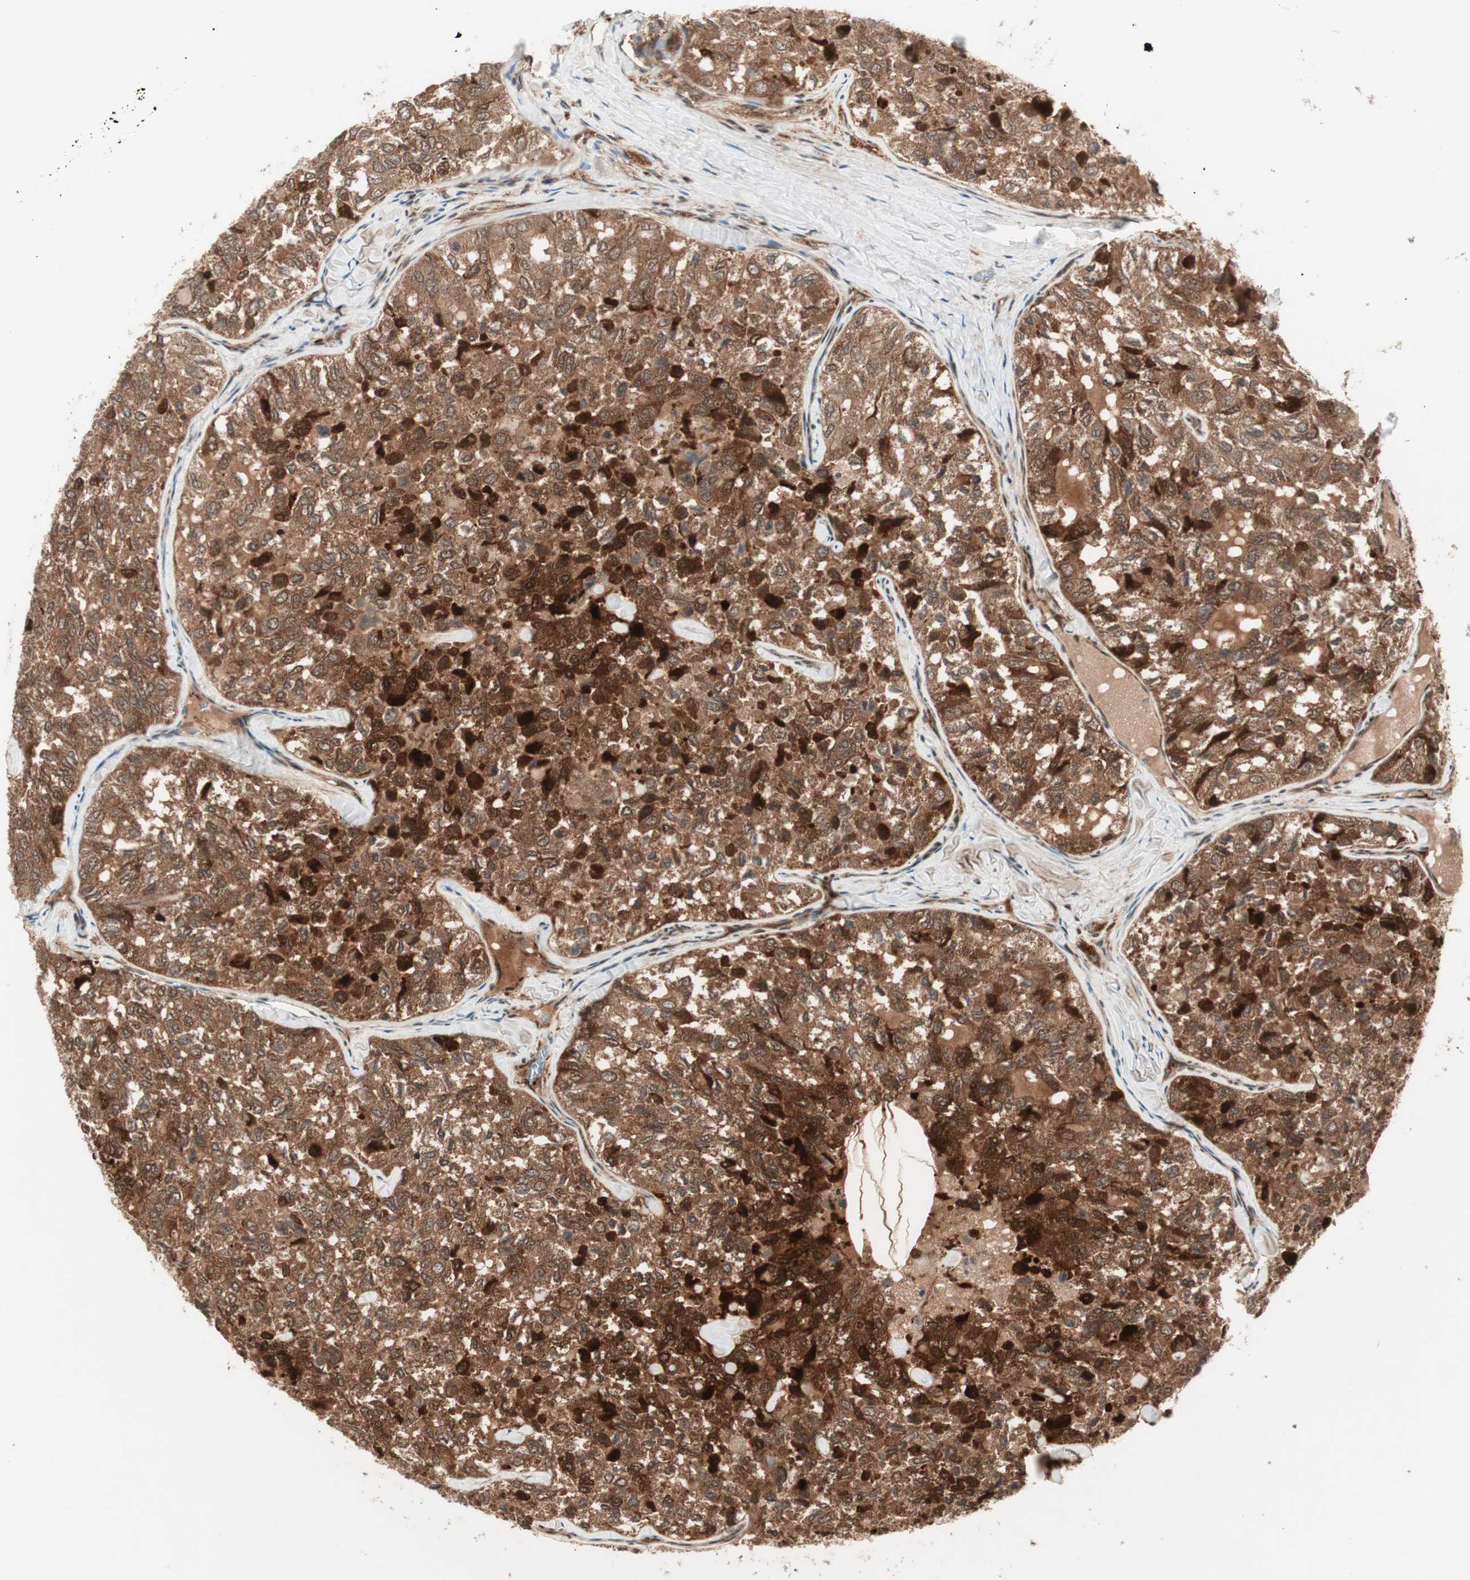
{"staining": {"intensity": "strong", "quantity": ">75%", "location": "cytoplasmic/membranous"}, "tissue": "thyroid cancer", "cell_type": "Tumor cells", "image_type": "cancer", "snomed": [{"axis": "morphology", "description": "Follicular adenoma carcinoma, NOS"}, {"axis": "topography", "description": "Thyroid gland"}], "caption": "Protein staining reveals strong cytoplasmic/membranous staining in approximately >75% of tumor cells in thyroid follicular adenoma carcinoma.", "gene": "PRKG2", "patient": {"sex": "male", "age": 75}}